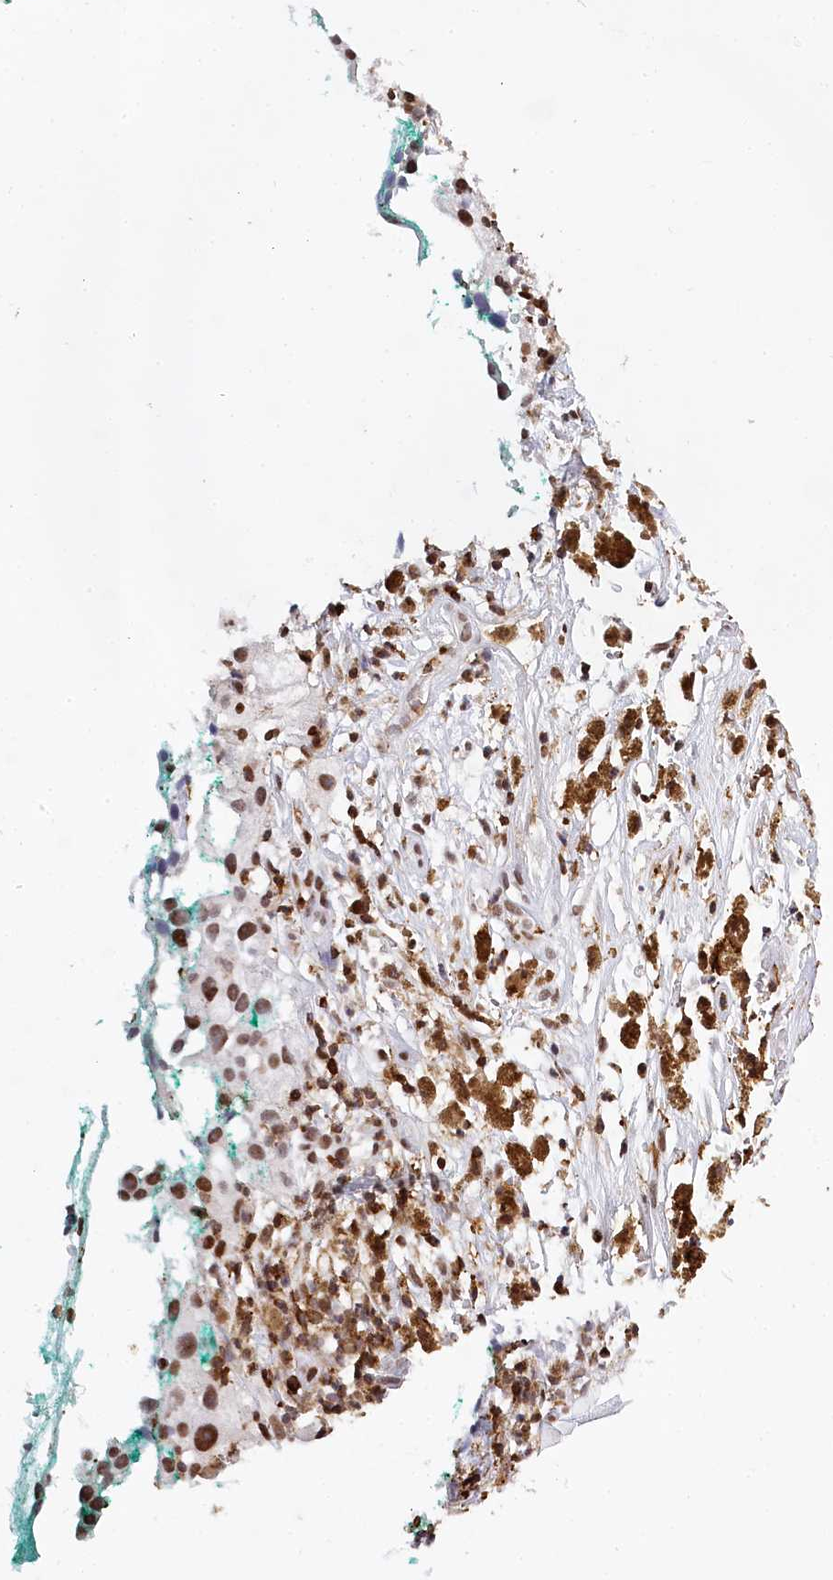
{"staining": {"intensity": "moderate", "quantity": ">75%", "location": "nuclear"}, "tissue": "melanoma", "cell_type": "Tumor cells", "image_type": "cancer", "snomed": [{"axis": "morphology", "description": "Necrosis, NOS"}, {"axis": "morphology", "description": "Malignant melanoma, NOS"}, {"axis": "topography", "description": "Skin"}], "caption": "Immunohistochemical staining of human malignant melanoma displays medium levels of moderate nuclear protein staining in approximately >75% of tumor cells. (Stains: DAB in brown, nuclei in blue, Microscopy: brightfield microscopy at high magnification).", "gene": "BARD1", "patient": {"sex": "female", "age": 87}}